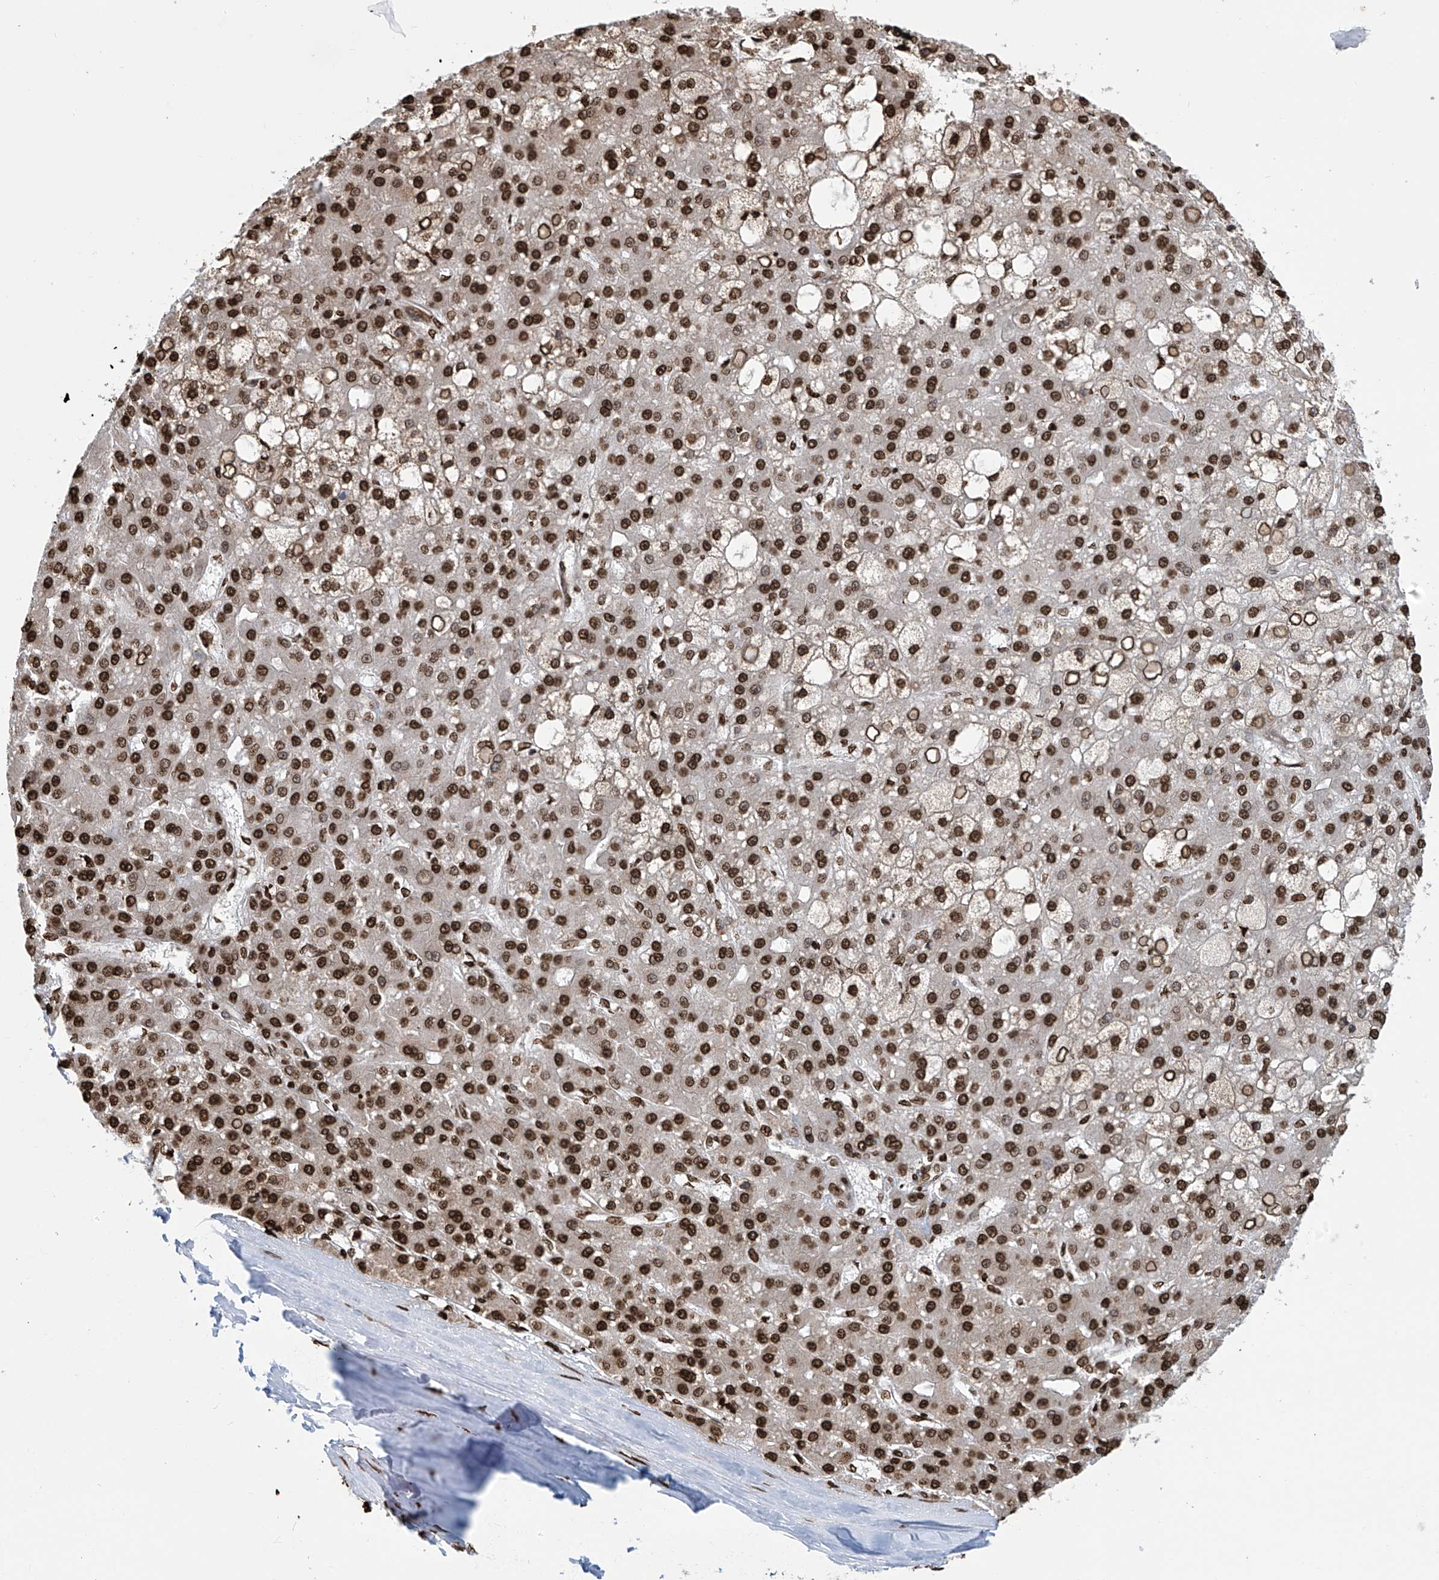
{"staining": {"intensity": "strong", "quantity": ">75%", "location": "nuclear"}, "tissue": "liver cancer", "cell_type": "Tumor cells", "image_type": "cancer", "snomed": [{"axis": "morphology", "description": "Carcinoma, Hepatocellular, NOS"}, {"axis": "topography", "description": "Liver"}], "caption": "IHC (DAB (3,3'-diaminobenzidine)) staining of human hepatocellular carcinoma (liver) exhibits strong nuclear protein expression in approximately >75% of tumor cells.", "gene": "DPPA2", "patient": {"sex": "male", "age": 67}}